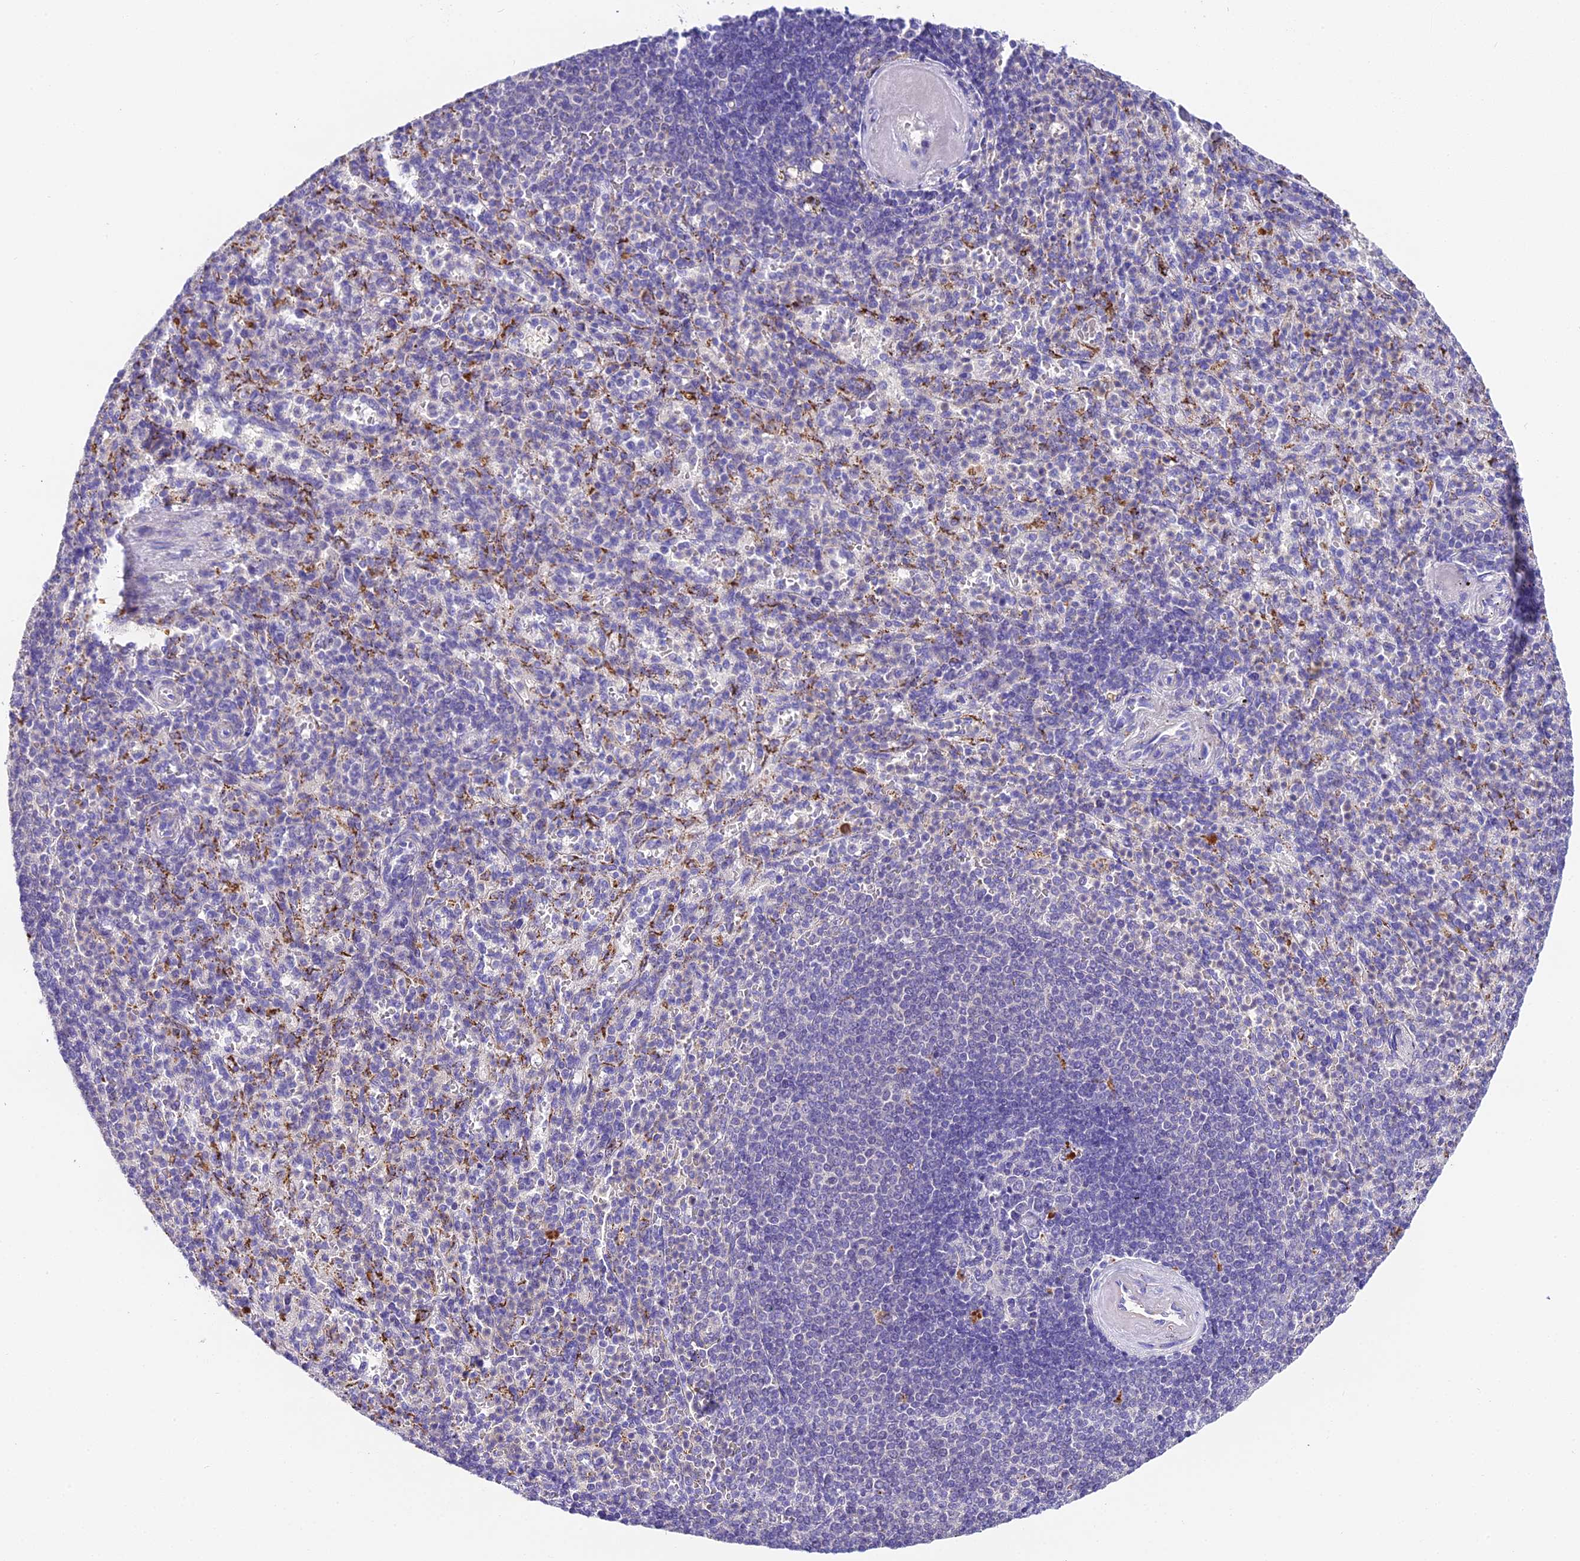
{"staining": {"intensity": "negative", "quantity": "none", "location": "none"}, "tissue": "spleen", "cell_type": "Cells in red pulp", "image_type": "normal", "snomed": [{"axis": "morphology", "description": "Normal tissue, NOS"}, {"axis": "topography", "description": "Spleen"}], "caption": "A photomicrograph of spleen stained for a protein displays no brown staining in cells in red pulp. (Stains: DAB (3,3'-diaminobenzidine) IHC with hematoxylin counter stain, Microscopy: brightfield microscopy at high magnification).", "gene": "LYPD6", "patient": {"sex": "female", "age": 74}}